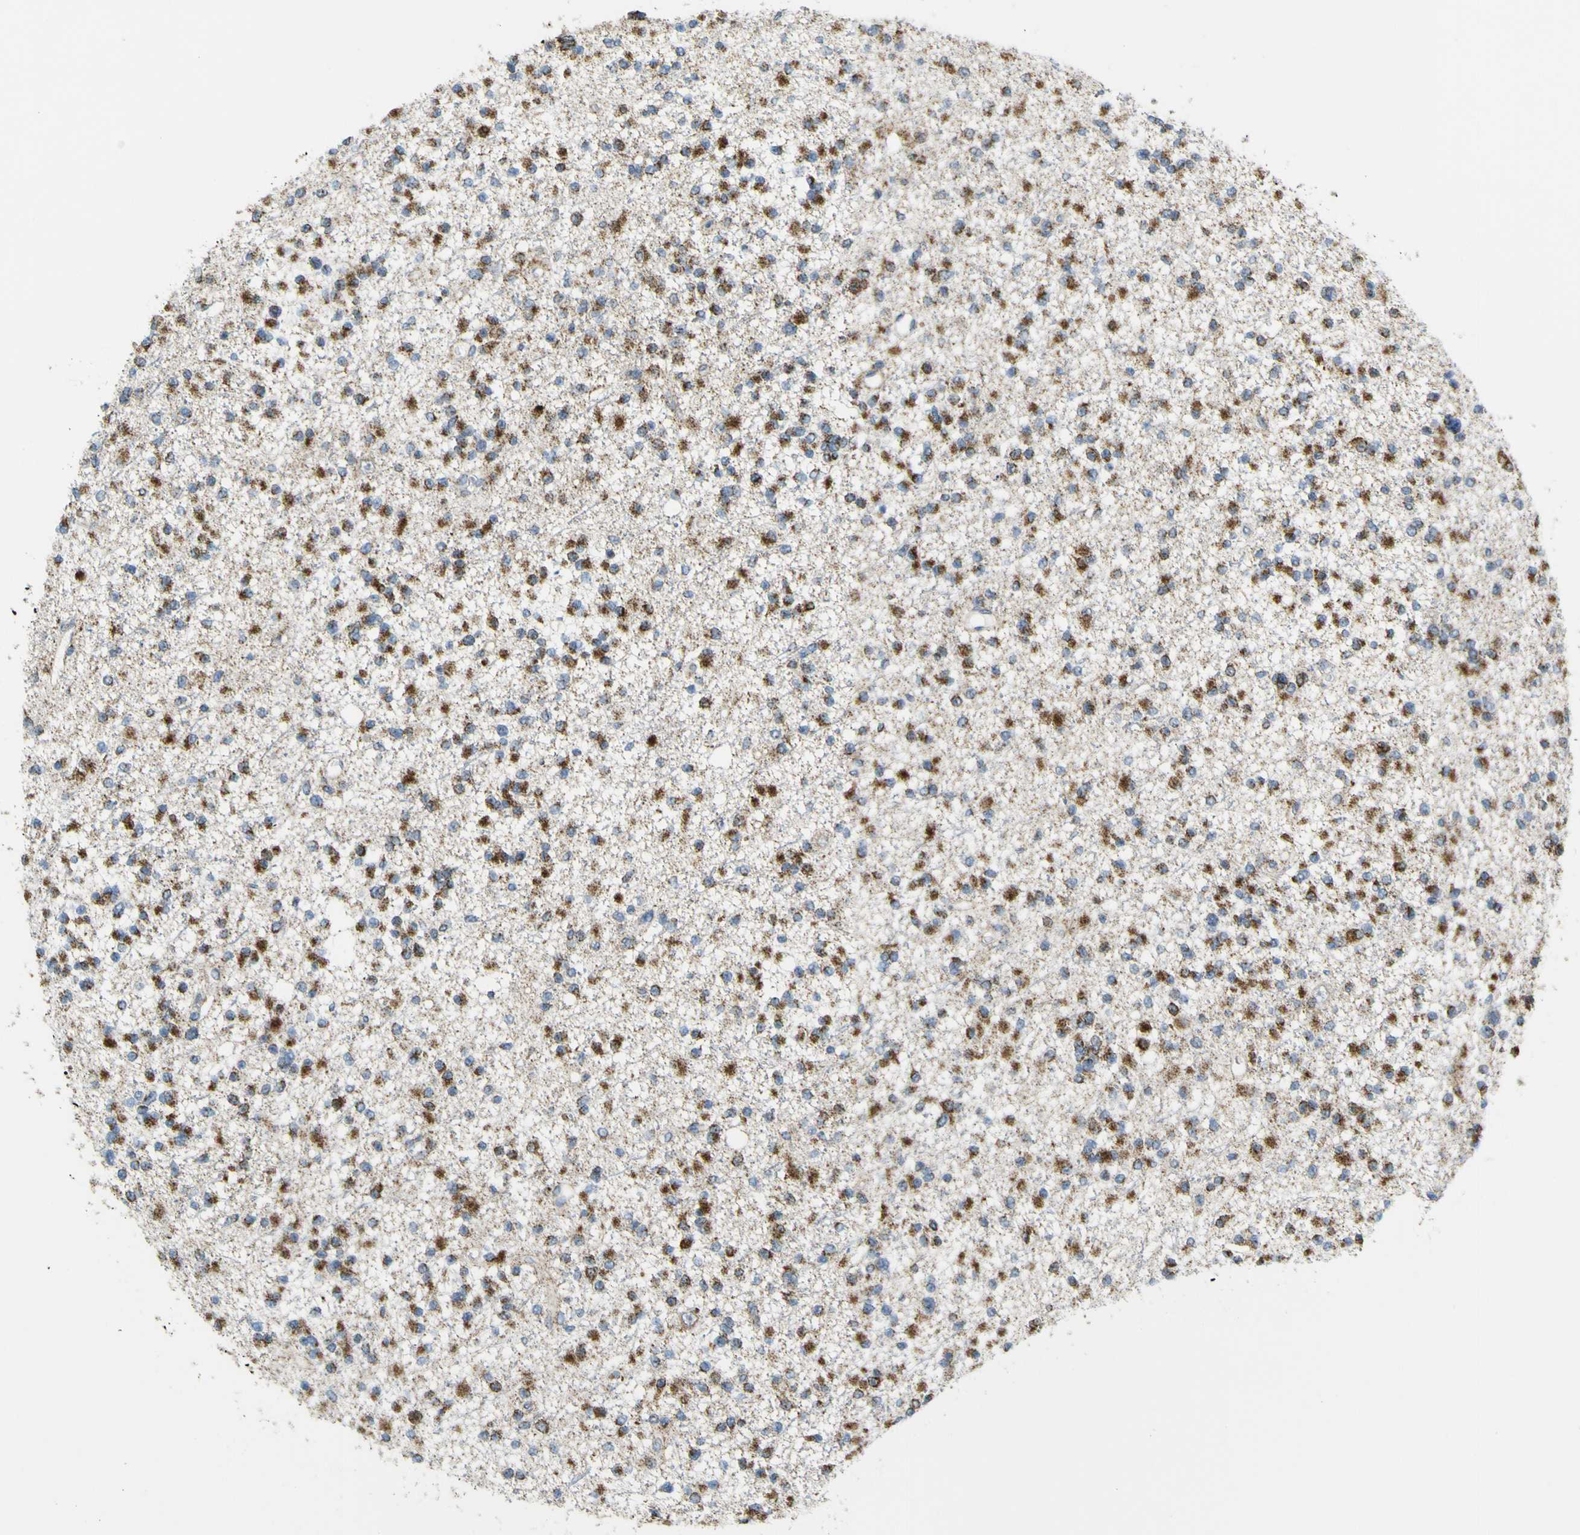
{"staining": {"intensity": "moderate", "quantity": ">75%", "location": "cytoplasmic/membranous"}, "tissue": "glioma", "cell_type": "Tumor cells", "image_type": "cancer", "snomed": [{"axis": "morphology", "description": "Glioma, malignant, Low grade"}, {"axis": "topography", "description": "Brain"}], "caption": "Tumor cells reveal medium levels of moderate cytoplasmic/membranous staining in about >75% of cells in human malignant low-grade glioma. The protein is stained brown, and the nuclei are stained in blue (DAB (3,3'-diaminobenzidine) IHC with brightfield microscopy, high magnification).", "gene": "ACBD5", "patient": {"sex": "female", "age": 22}}